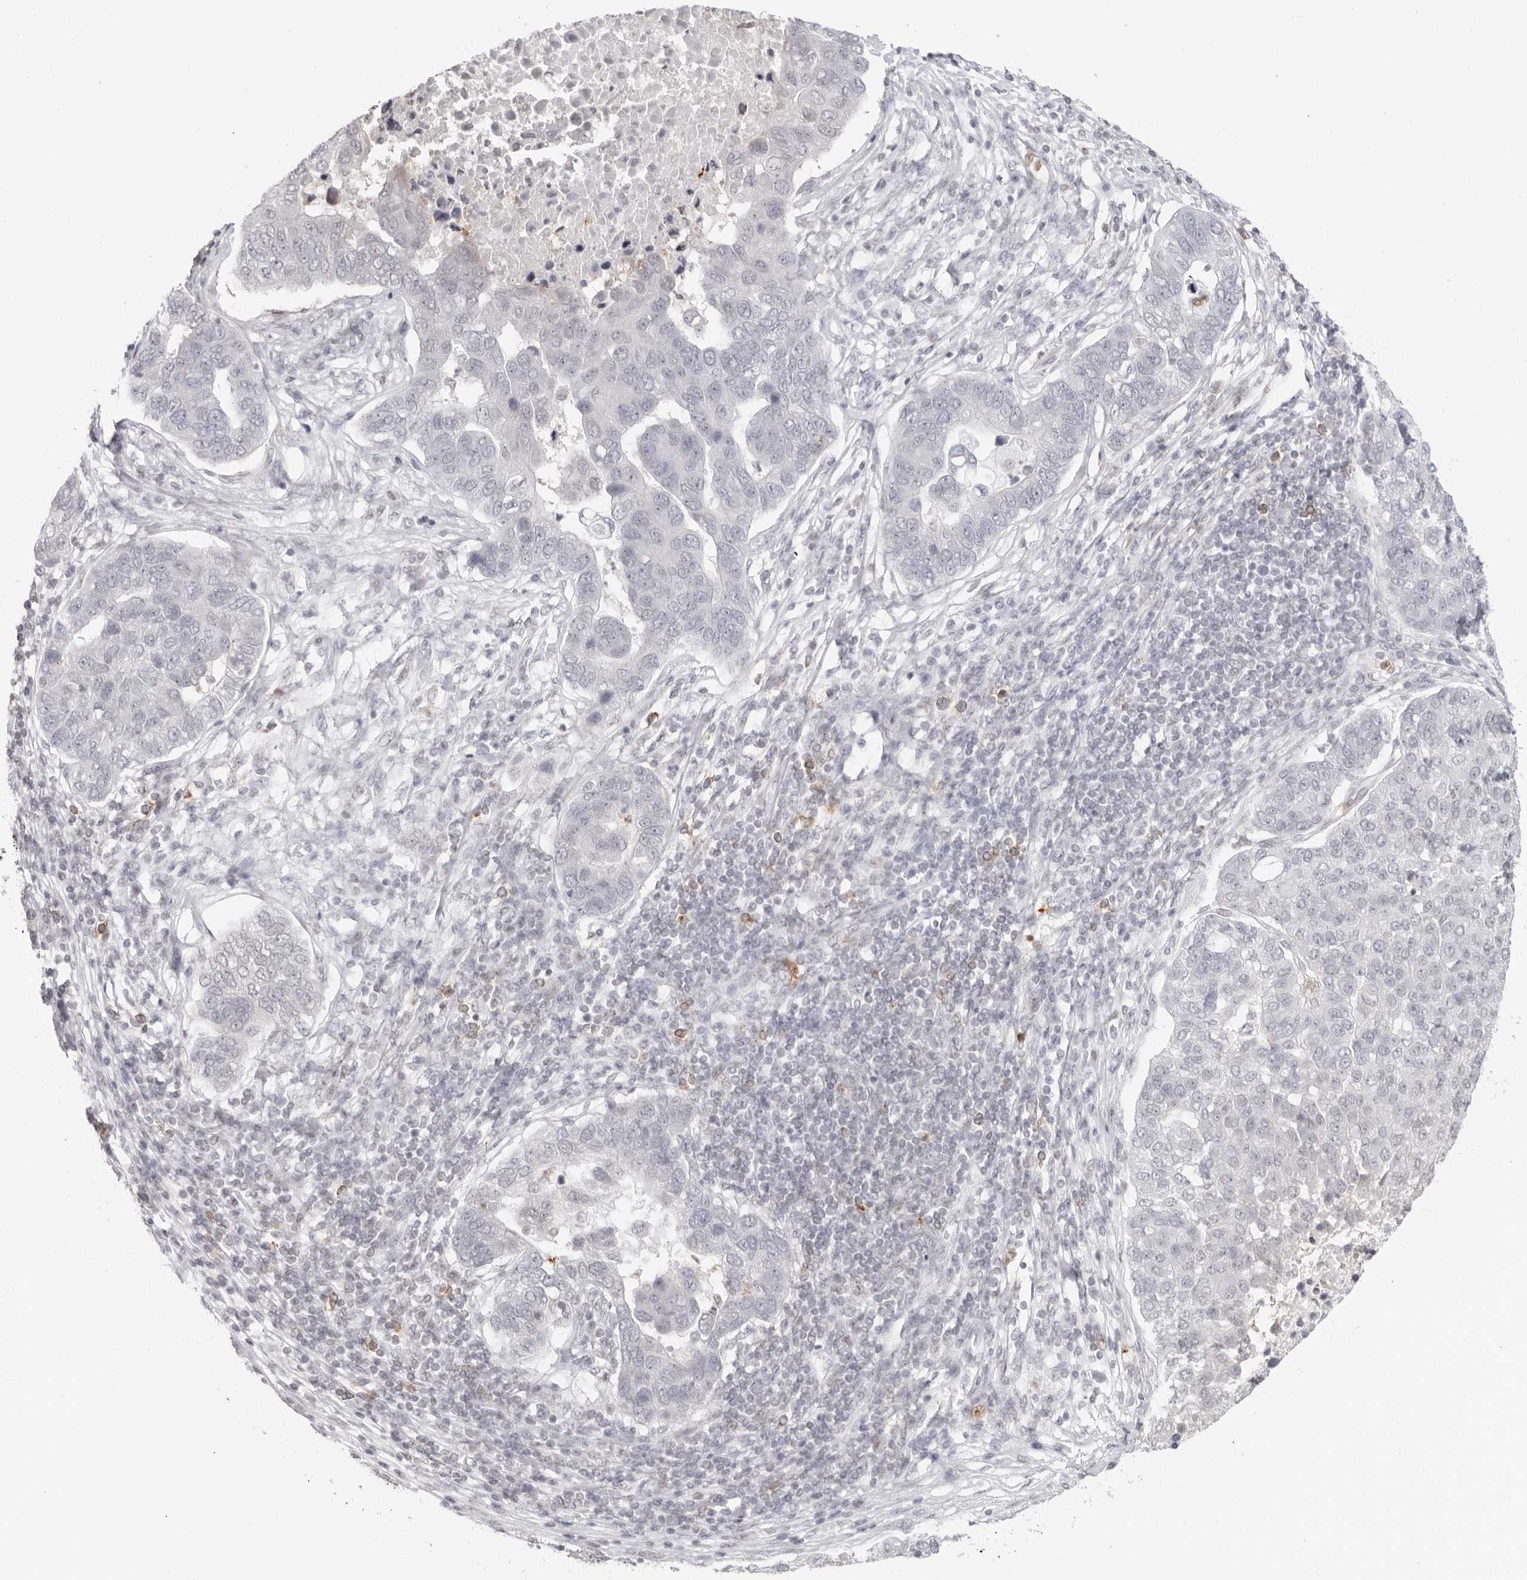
{"staining": {"intensity": "negative", "quantity": "none", "location": "none"}, "tissue": "pancreatic cancer", "cell_type": "Tumor cells", "image_type": "cancer", "snomed": [{"axis": "morphology", "description": "Adenocarcinoma, NOS"}, {"axis": "topography", "description": "Pancreas"}], "caption": "Tumor cells are negative for brown protein staining in pancreatic adenocarcinoma. (IHC, brightfield microscopy, high magnification).", "gene": "RNF146", "patient": {"sex": "female", "age": 61}}